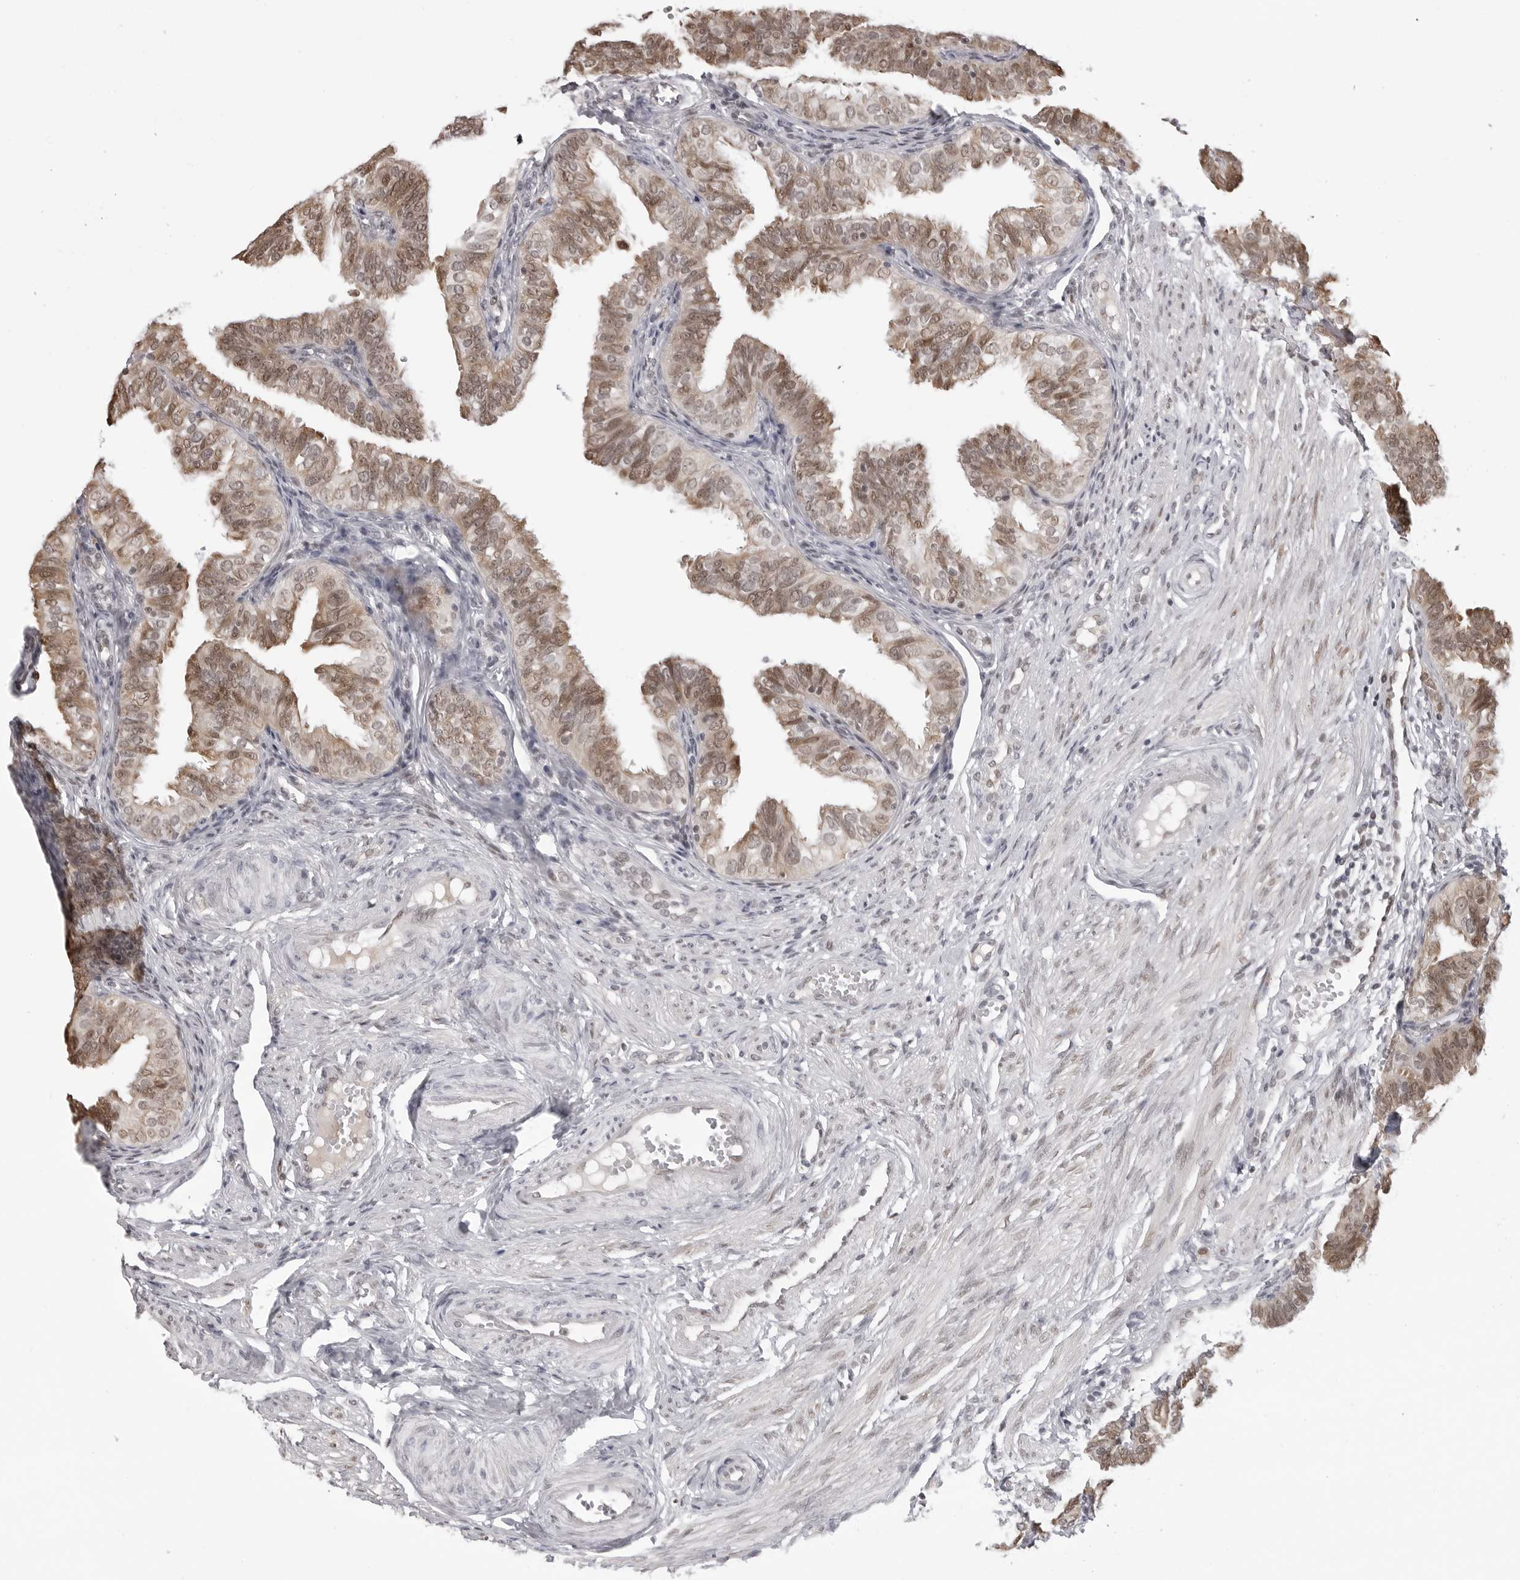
{"staining": {"intensity": "moderate", "quantity": ">75%", "location": "cytoplasmic/membranous,nuclear"}, "tissue": "fallopian tube", "cell_type": "Glandular cells", "image_type": "normal", "snomed": [{"axis": "morphology", "description": "Normal tissue, NOS"}, {"axis": "topography", "description": "Fallopian tube"}], "caption": "Brown immunohistochemical staining in benign fallopian tube displays moderate cytoplasmic/membranous,nuclear staining in about >75% of glandular cells. Ihc stains the protein of interest in brown and the nuclei are stained blue.", "gene": "PHF3", "patient": {"sex": "female", "age": 35}}